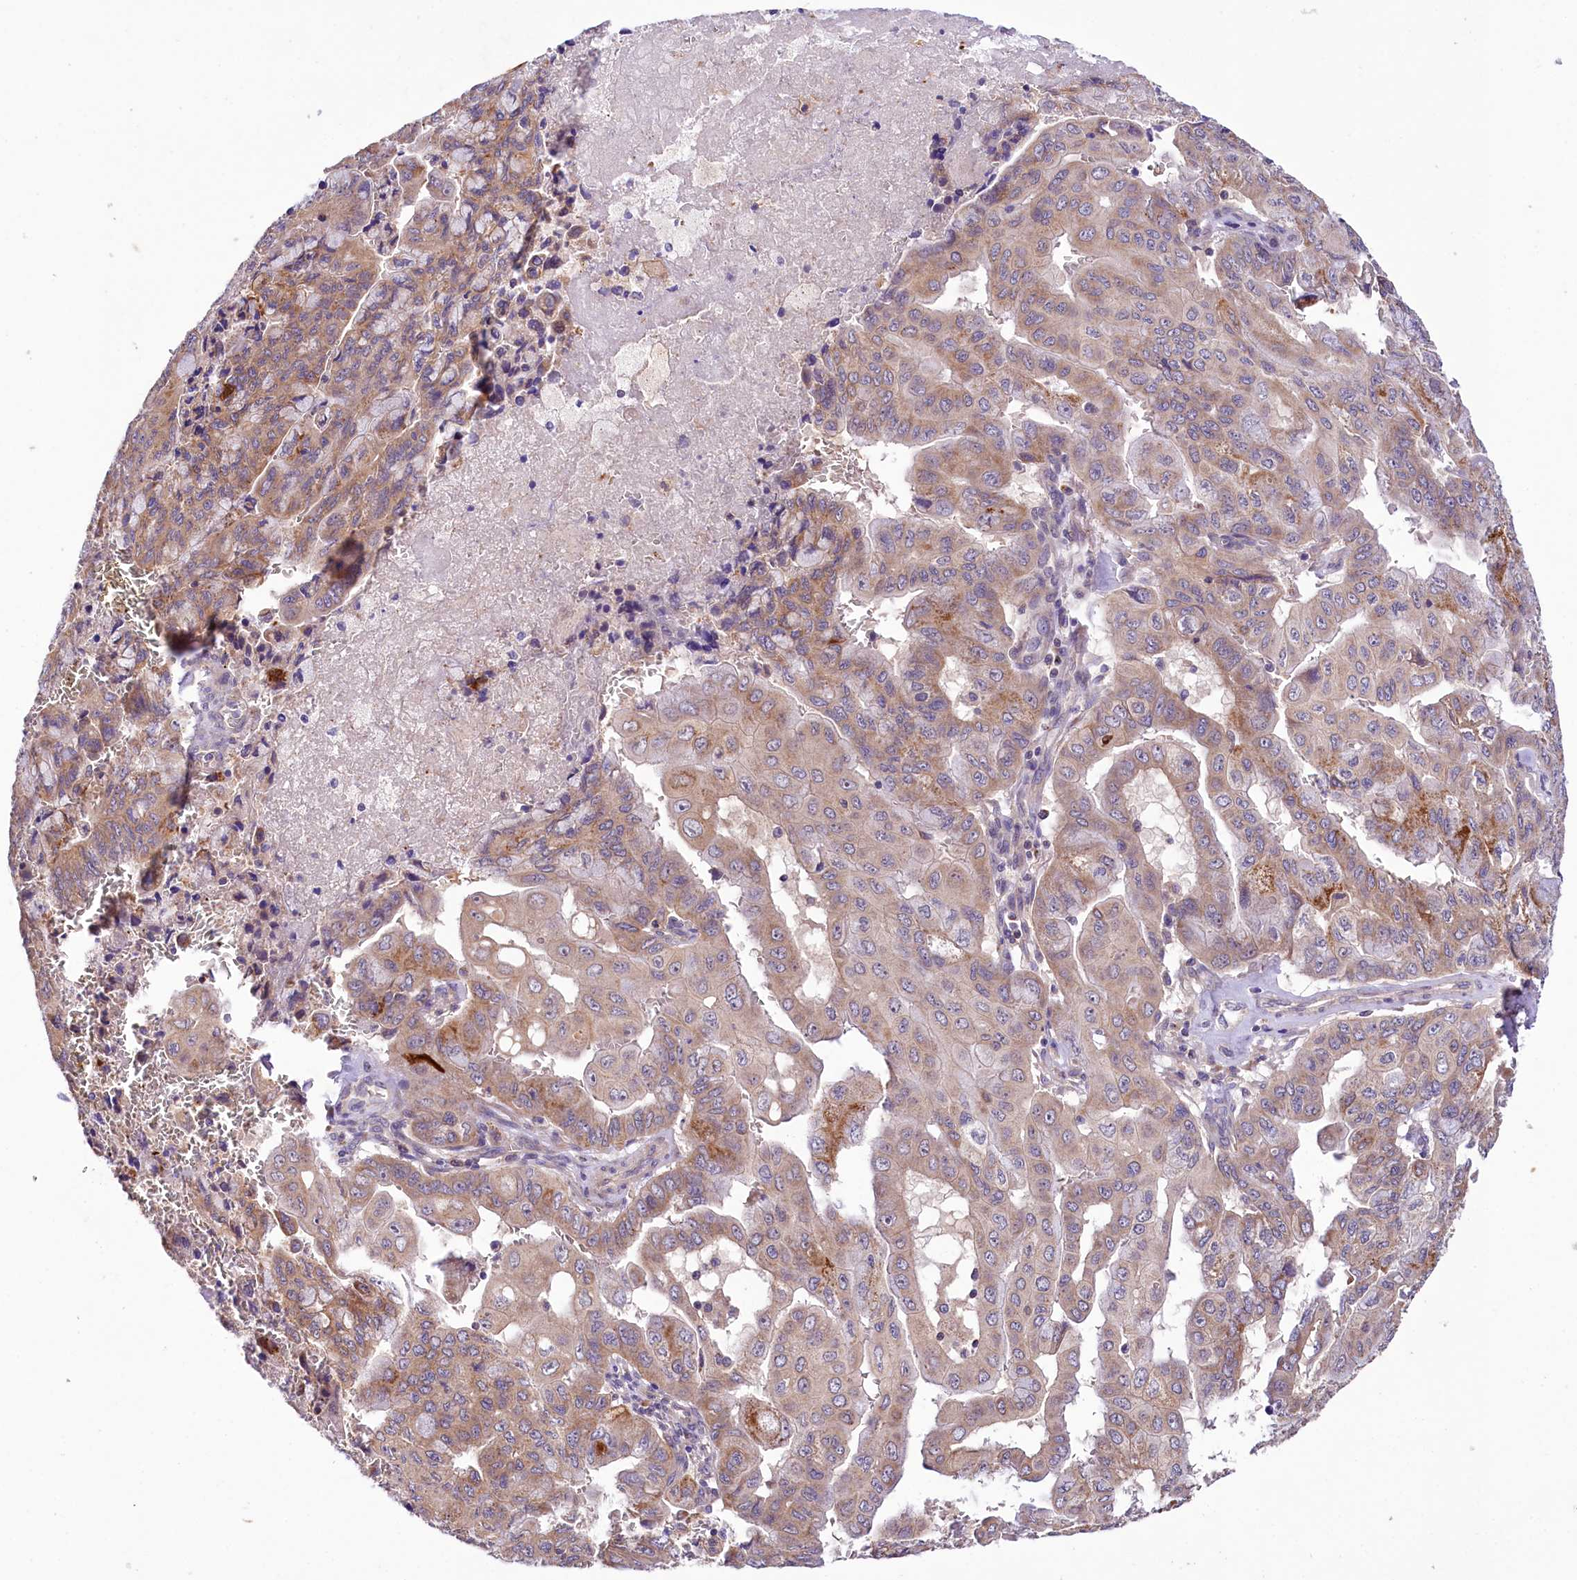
{"staining": {"intensity": "moderate", "quantity": "<25%", "location": "cytoplasmic/membranous"}, "tissue": "pancreatic cancer", "cell_type": "Tumor cells", "image_type": "cancer", "snomed": [{"axis": "morphology", "description": "Adenocarcinoma, NOS"}, {"axis": "topography", "description": "Pancreas"}], "caption": "The micrograph displays staining of pancreatic adenocarcinoma, revealing moderate cytoplasmic/membranous protein staining (brown color) within tumor cells.", "gene": "ZNF45", "patient": {"sex": "male", "age": 51}}